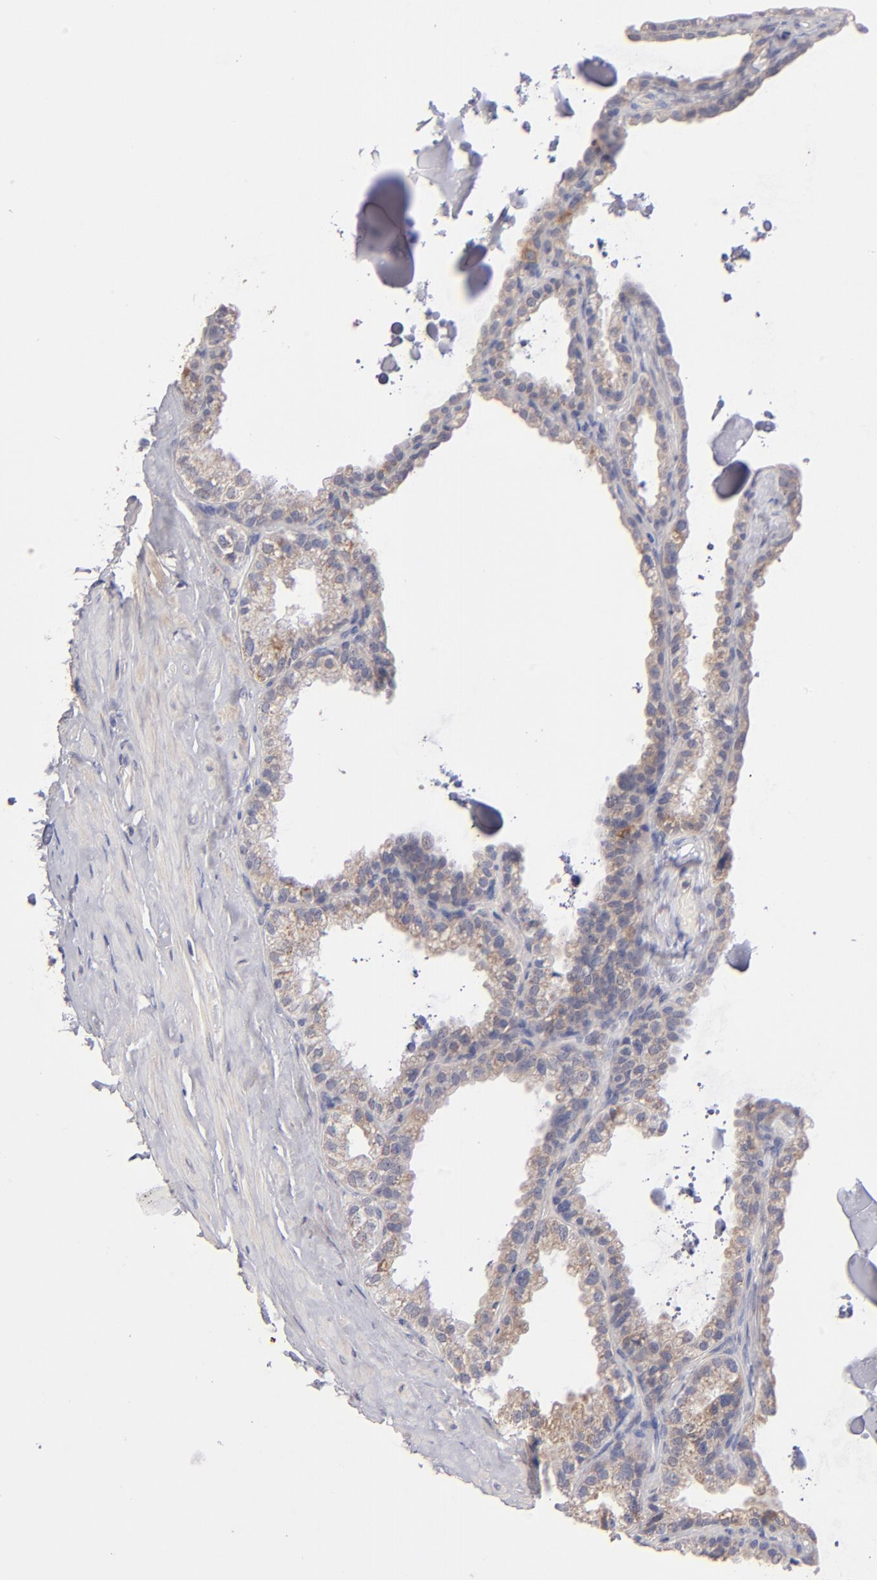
{"staining": {"intensity": "weak", "quantity": ">75%", "location": "cytoplasmic/membranous"}, "tissue": "seminal vesicle", "cell_type": "Glandular cells", "image_type": "normal", "snomed": [{"axis": "morphology", "description": "Normal tissue, NOS"}, {"axis": "morphology", "description": "Inflammation, NOS"}, {"axis": "topography", "description": "Urinary bladder"}, {"axis": "topography", "description": "Prostate"}, {"axis": "topography", "description": "Seminal veicle"}], "caption": "An immunohistochemistry (IHC) histopathology image of benign tissue is shown. Protein staining in brown shows weak cytoplasmic/membranous positivity in seminal vesicle within glandular cells.", "gene": "HCCS", "patient": {"sex": "male", "age": 82}}